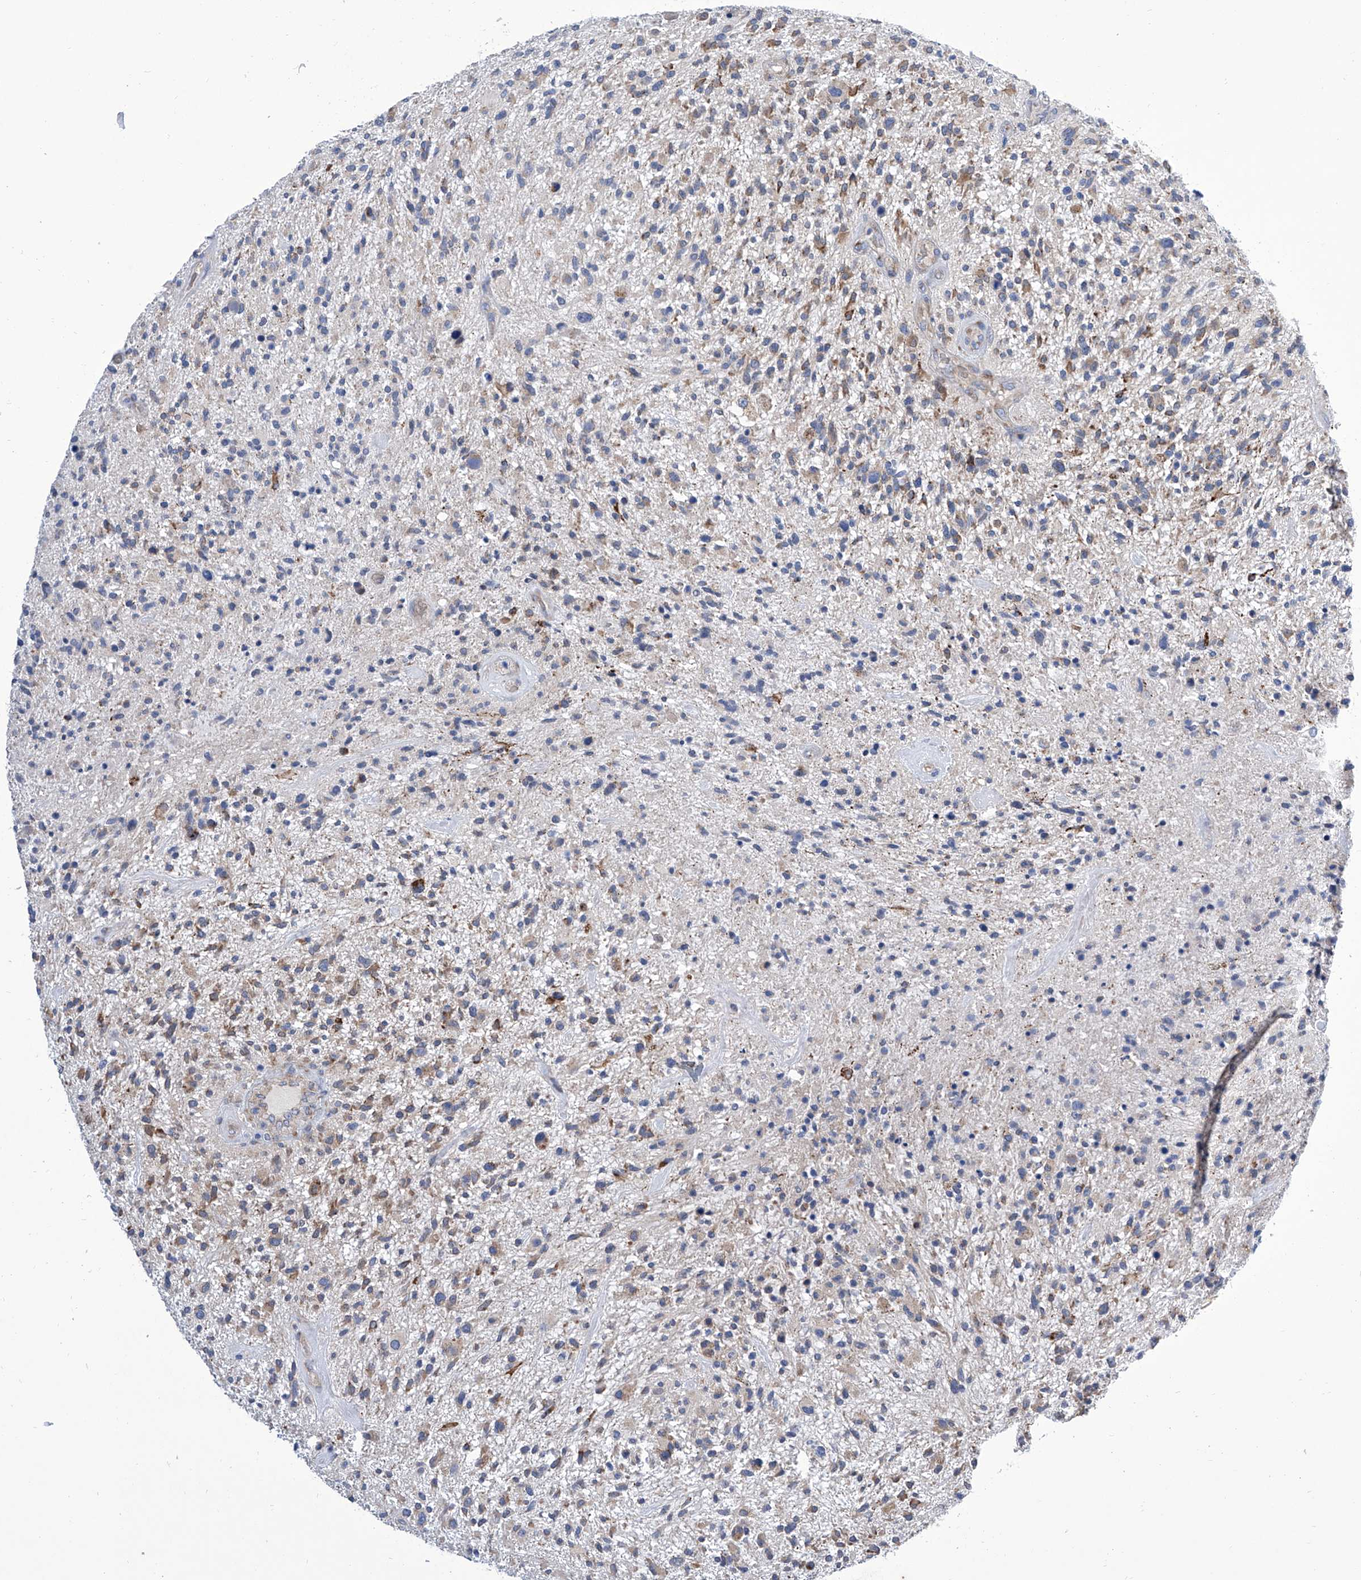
{"staining": {"intensity": "weak", "quantity": "<25%", "location": "cytoplasmic/membranous"}, "tissue": "glioma", "cell_type": "Tumor cells", "image_type": "cancer", "snomed": [{"axis": "morphology", "description": "Glioma, malignant, High grade"}, {"axis": "topography", "description": "Brain"}], "caption": "Tumor cells show no significant protein staining in malignant glioma (high-grade).", "gene": "TJAP1", "patient": {"sex": "male", "age": 47}}